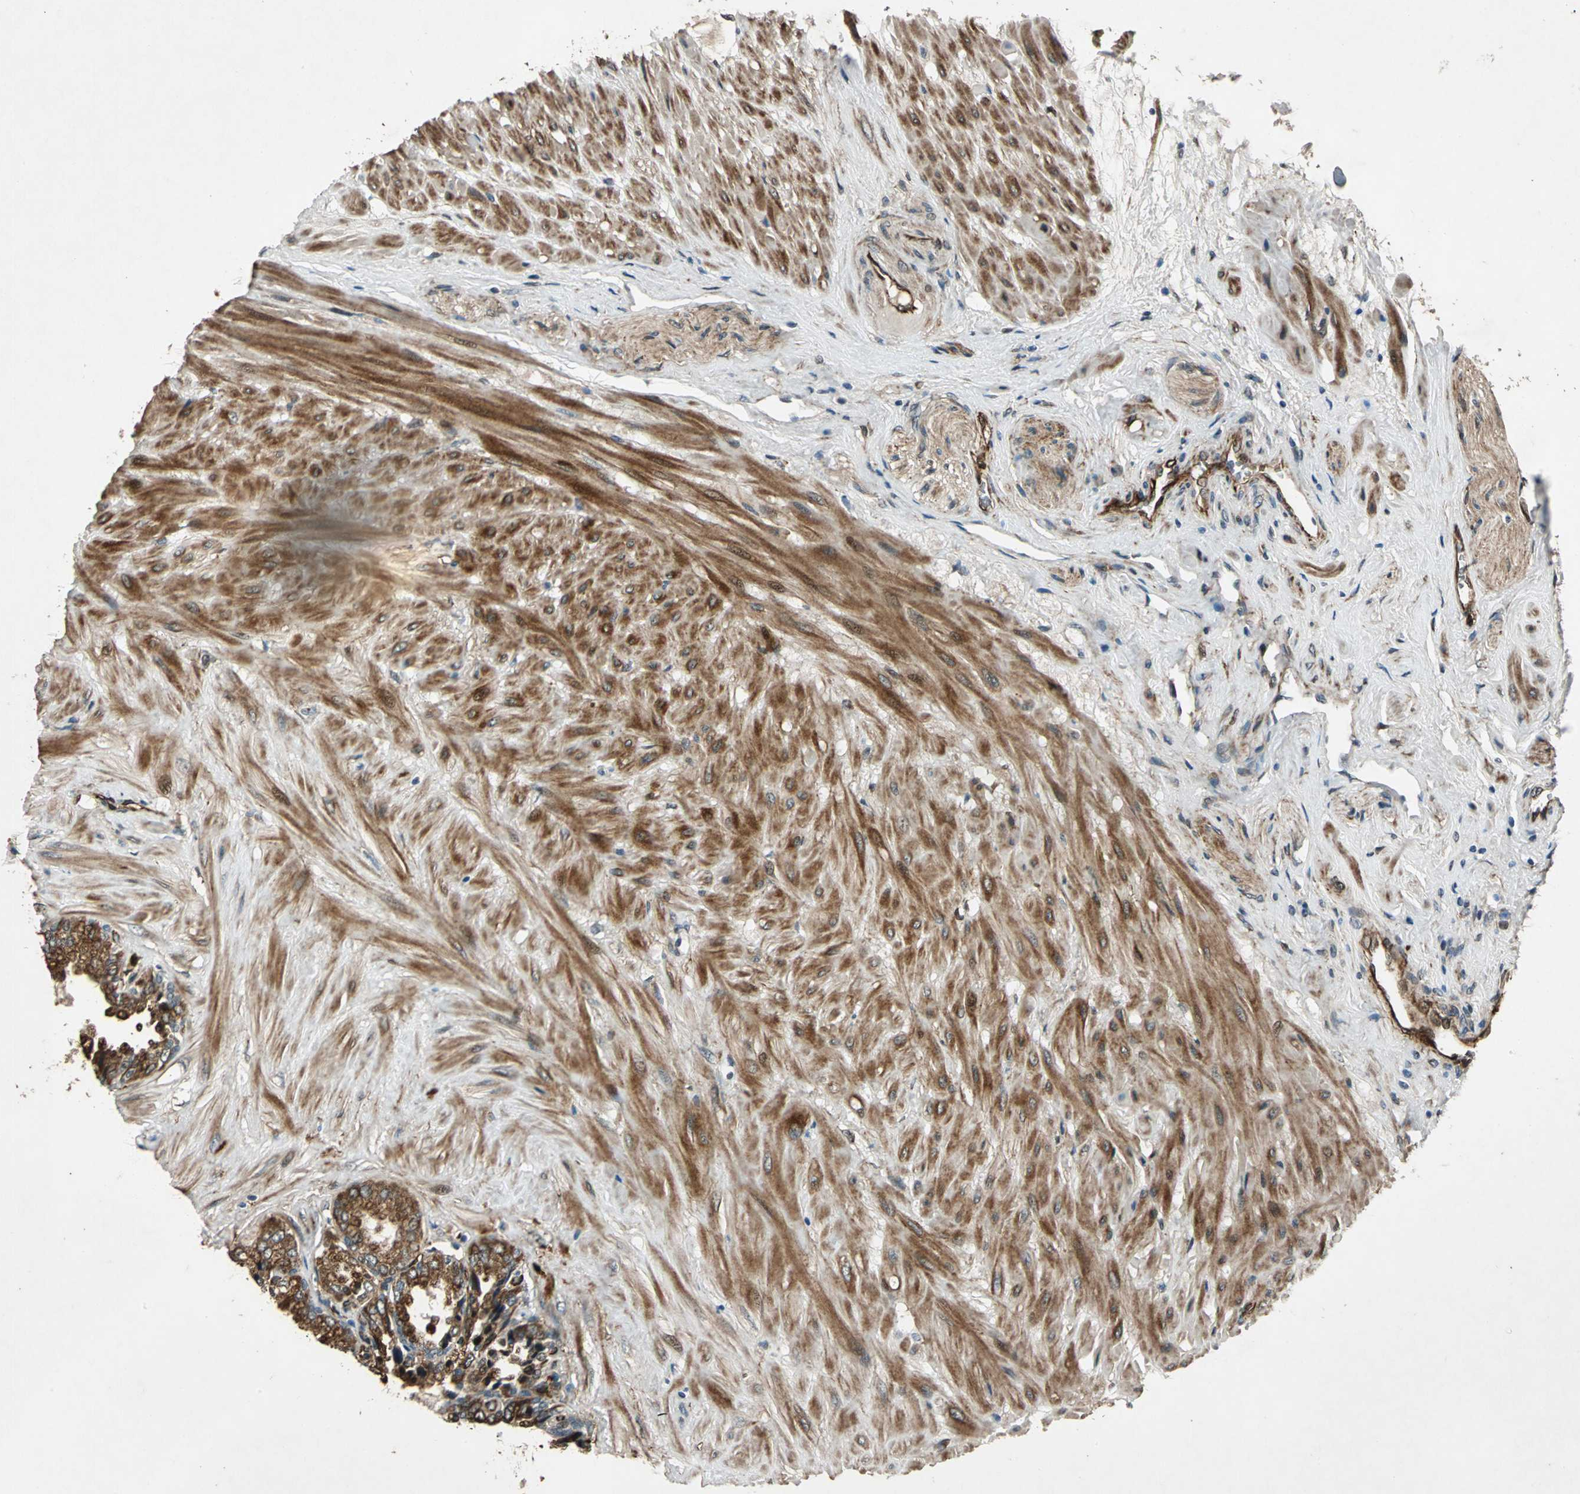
{"staining": {"intensity": "strong", "quantity": ">75%", "location": "cytoplasmic/membranous"}, "tissue": "seminal vesicle", "cell_type": "Glandular cells", "image_type": "normal", "snomed": [{"axis": "morphology", "description": "Normal tissue, NOS"}, {"axis": "topography", "description": "Seminal veicle"}], "caption": "Immunohistochemical staining of unremarkable human seminal vesicle demonstrates high levels of strong cytoplasmic/membranous positivity in approximately >75% of glandular cells. Using DAB (3,3'-diaminobenzidine) (brown) and hematoxylin (blue) stains, captured at high magnification using brightfield microscopy.", "gene": "EXD2", "patient": {"sex": "male", "age": 46}}